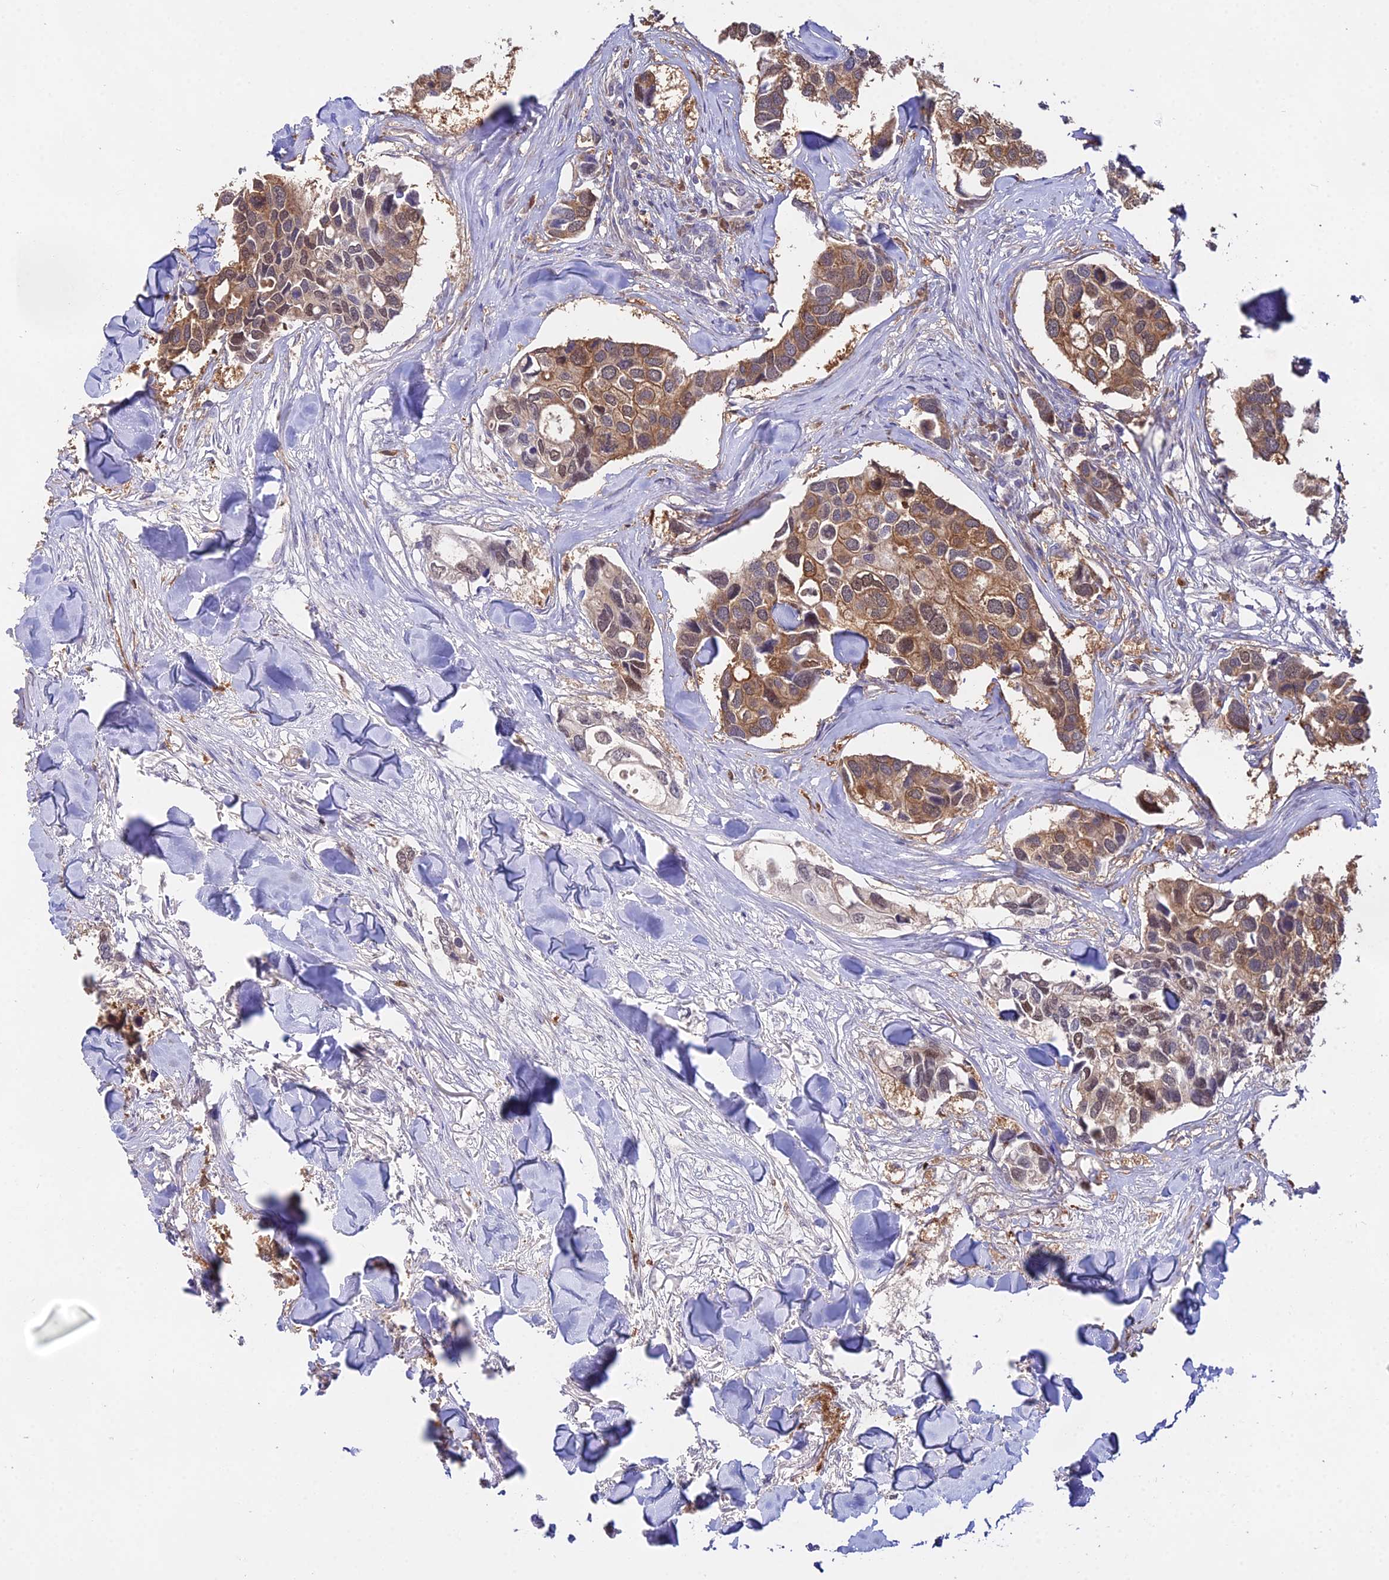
{"staining": {"intensity": "moderate", "quantity": ">75%", "location": "cytoplasmic/membranous"}, "tissue": "breast cancer", "cell_type": "Tumor cells", "image_type": "cancer", "snomed": [{"axis": "morphology", "description": "Duct carcinoma"}, {"axis": "topography", "description": "Breast"}], "caption": "Moderate cytoplasmic/membranous protein staining is identified in about >75% of tumor cells in breast cancer. (Stains: DAB in brown, nuclei in blue, Microscopy: brightfield microscopy at high magnification).", "gene": "FBP1", "patient": {"sex": "female", "age": 83}}